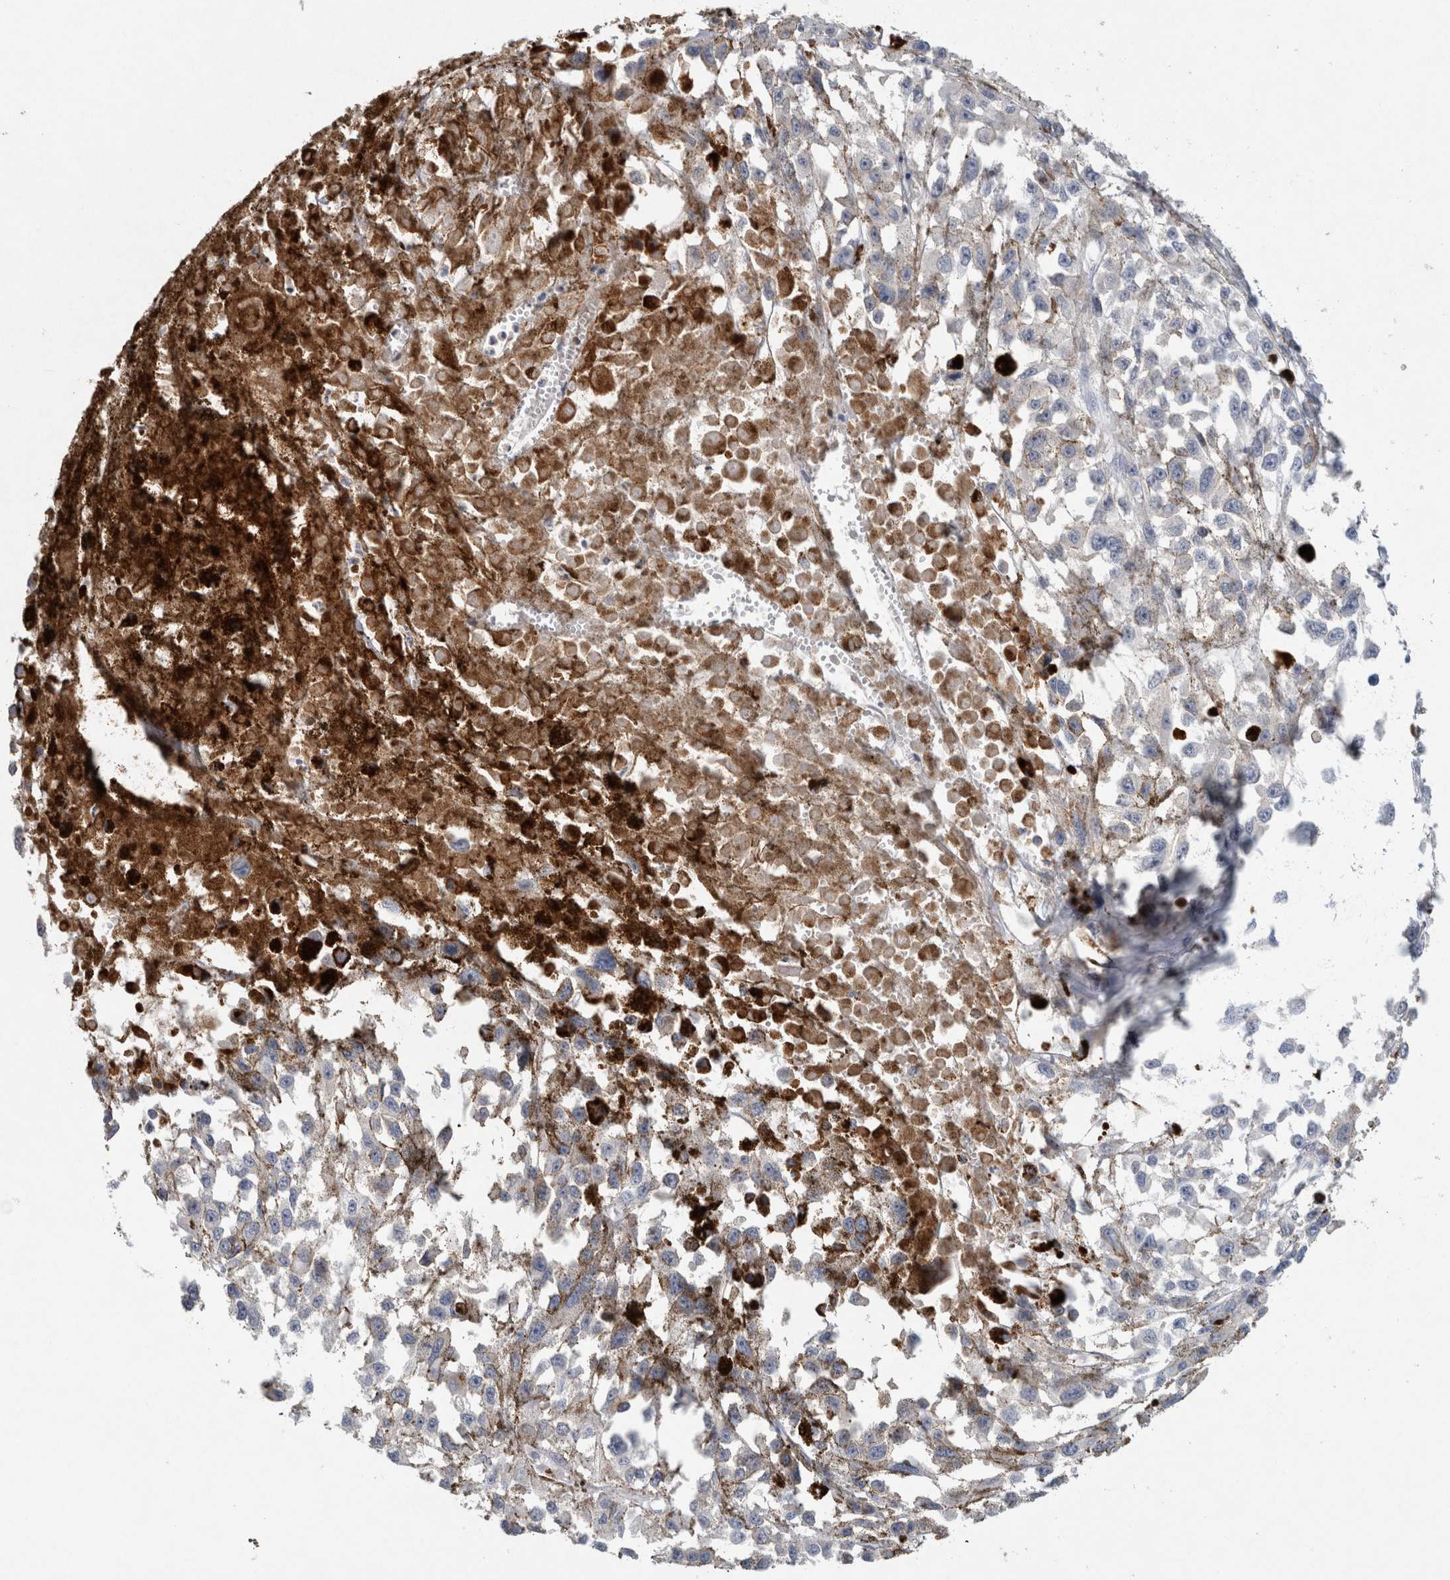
{"staining": {"intensity": "negative", "quantity": "none", "location": "none"}, "tissue": "melanoma", "cell_type": "Tumor cells", "image_type": "cancer", "snomed": [{"axis": "morphology", "description": "Malignant melanoma, Metastatic site"}, {"axis": "topography", "description": "Lymph node"}], "caption": "Malignant melanoma (metastatic site) was stained to show a protein in brown. There is no significant positivity in tumor cells. (Immunohistochemistry (ihc), brightfield microscopy, high magnification).", "gene": "HEXD", "patient": {"sex": "male", "age": 59}}